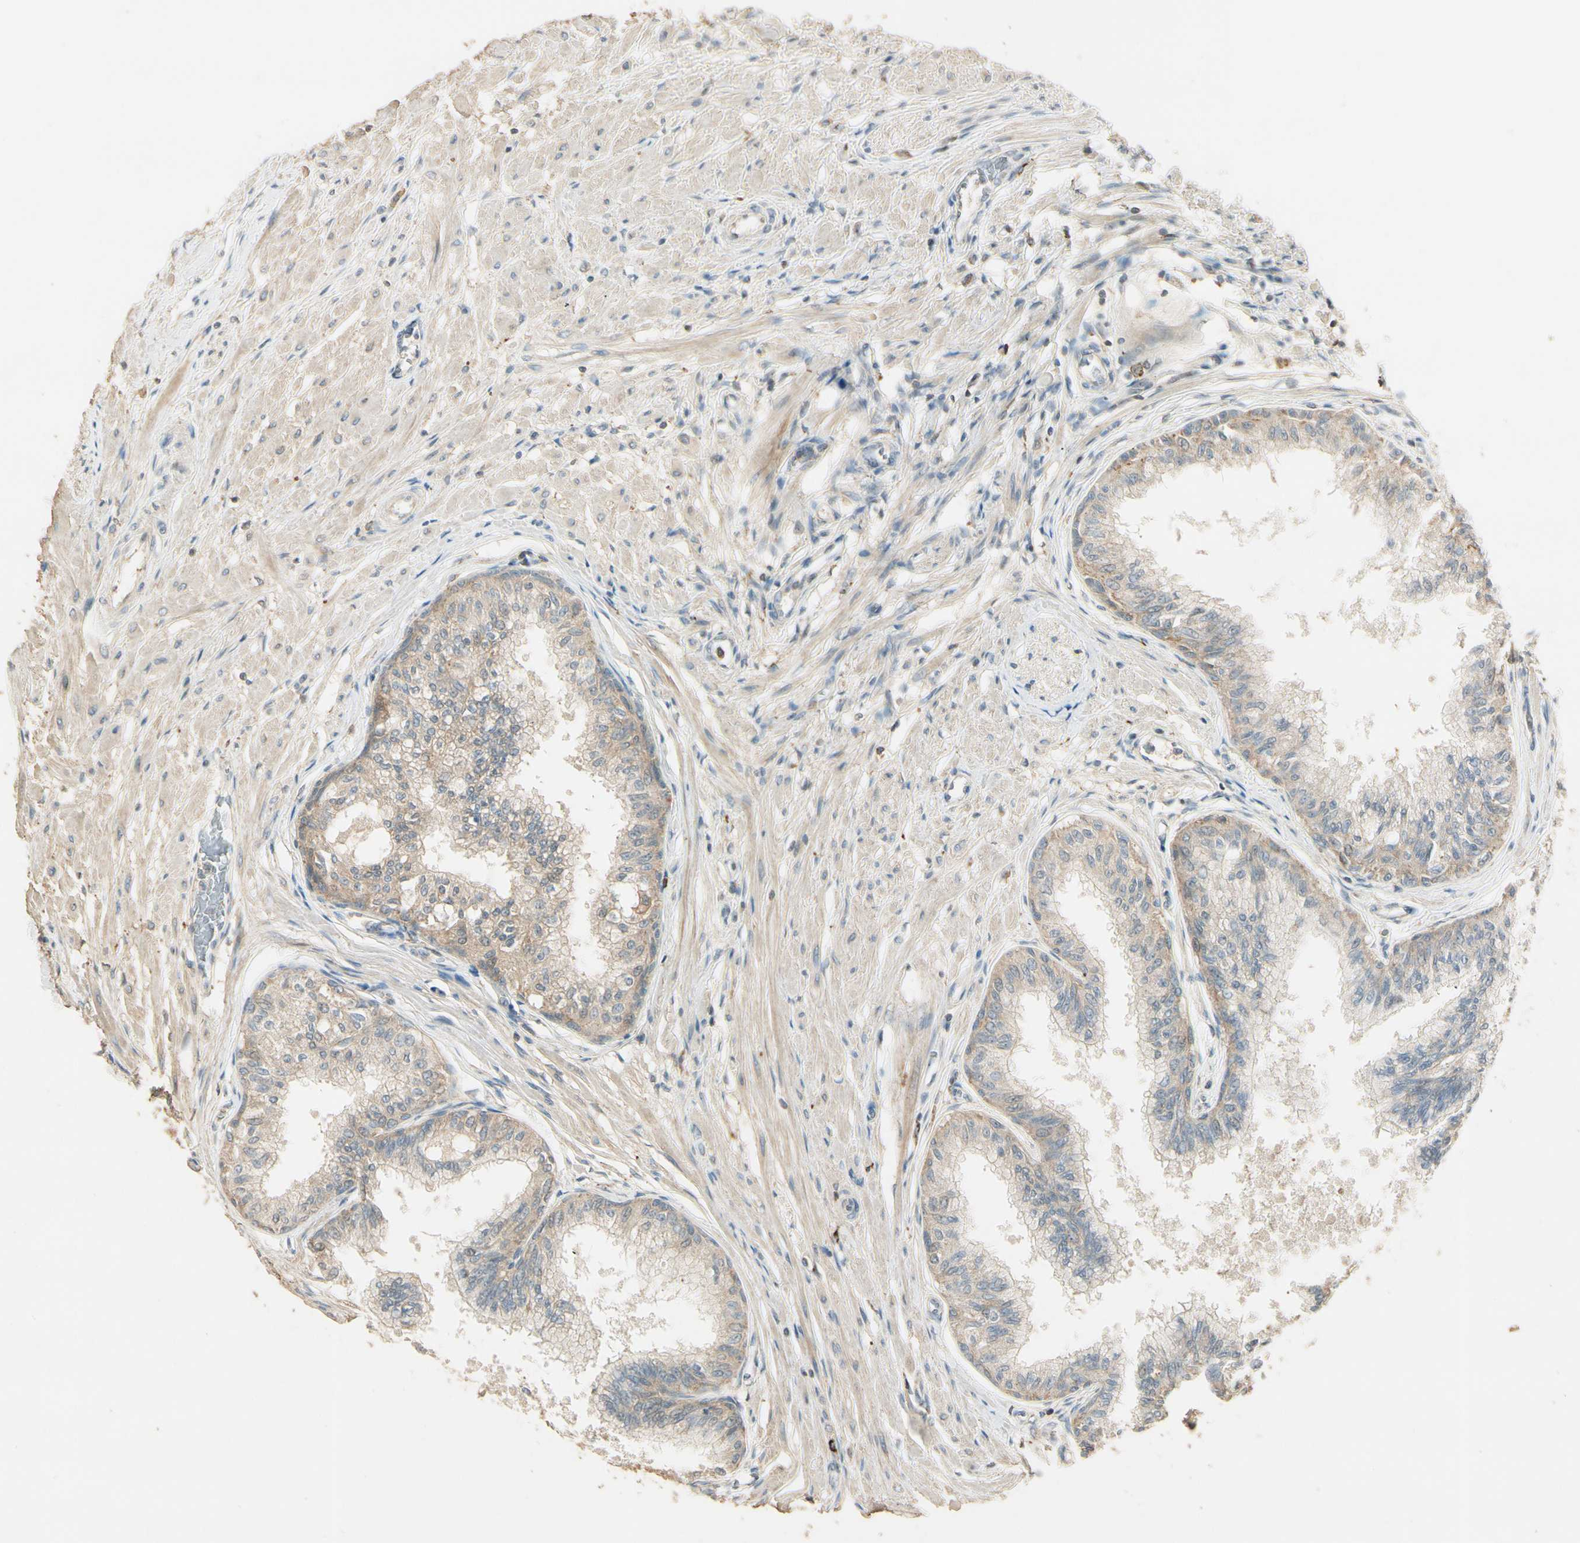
{"staining": {"intensity": "weak", "quantity": ">75%", "location": "cytoplasmic/membranous"}, "tissue": "prostate", "cell_type": "Glandular cells", "image_type": "normal", "snomed": [{"axis": "morphology", "description": "Normal tissue, NOS"}, {"axis": "topography", "description": "Prostate"}, {"axis": "topography", "description": "Seminal veicle"}], "caption": "Protein expression analysis of unremarkable human prostate reveals weak cytoplasmic/membranous expression in about >75% of glandular cells. (brown staining indicates protein expression, while blue staining denotes nuclei).", "gene": "PLXNA1", "patient": {"sex": "male", "age": 60}}